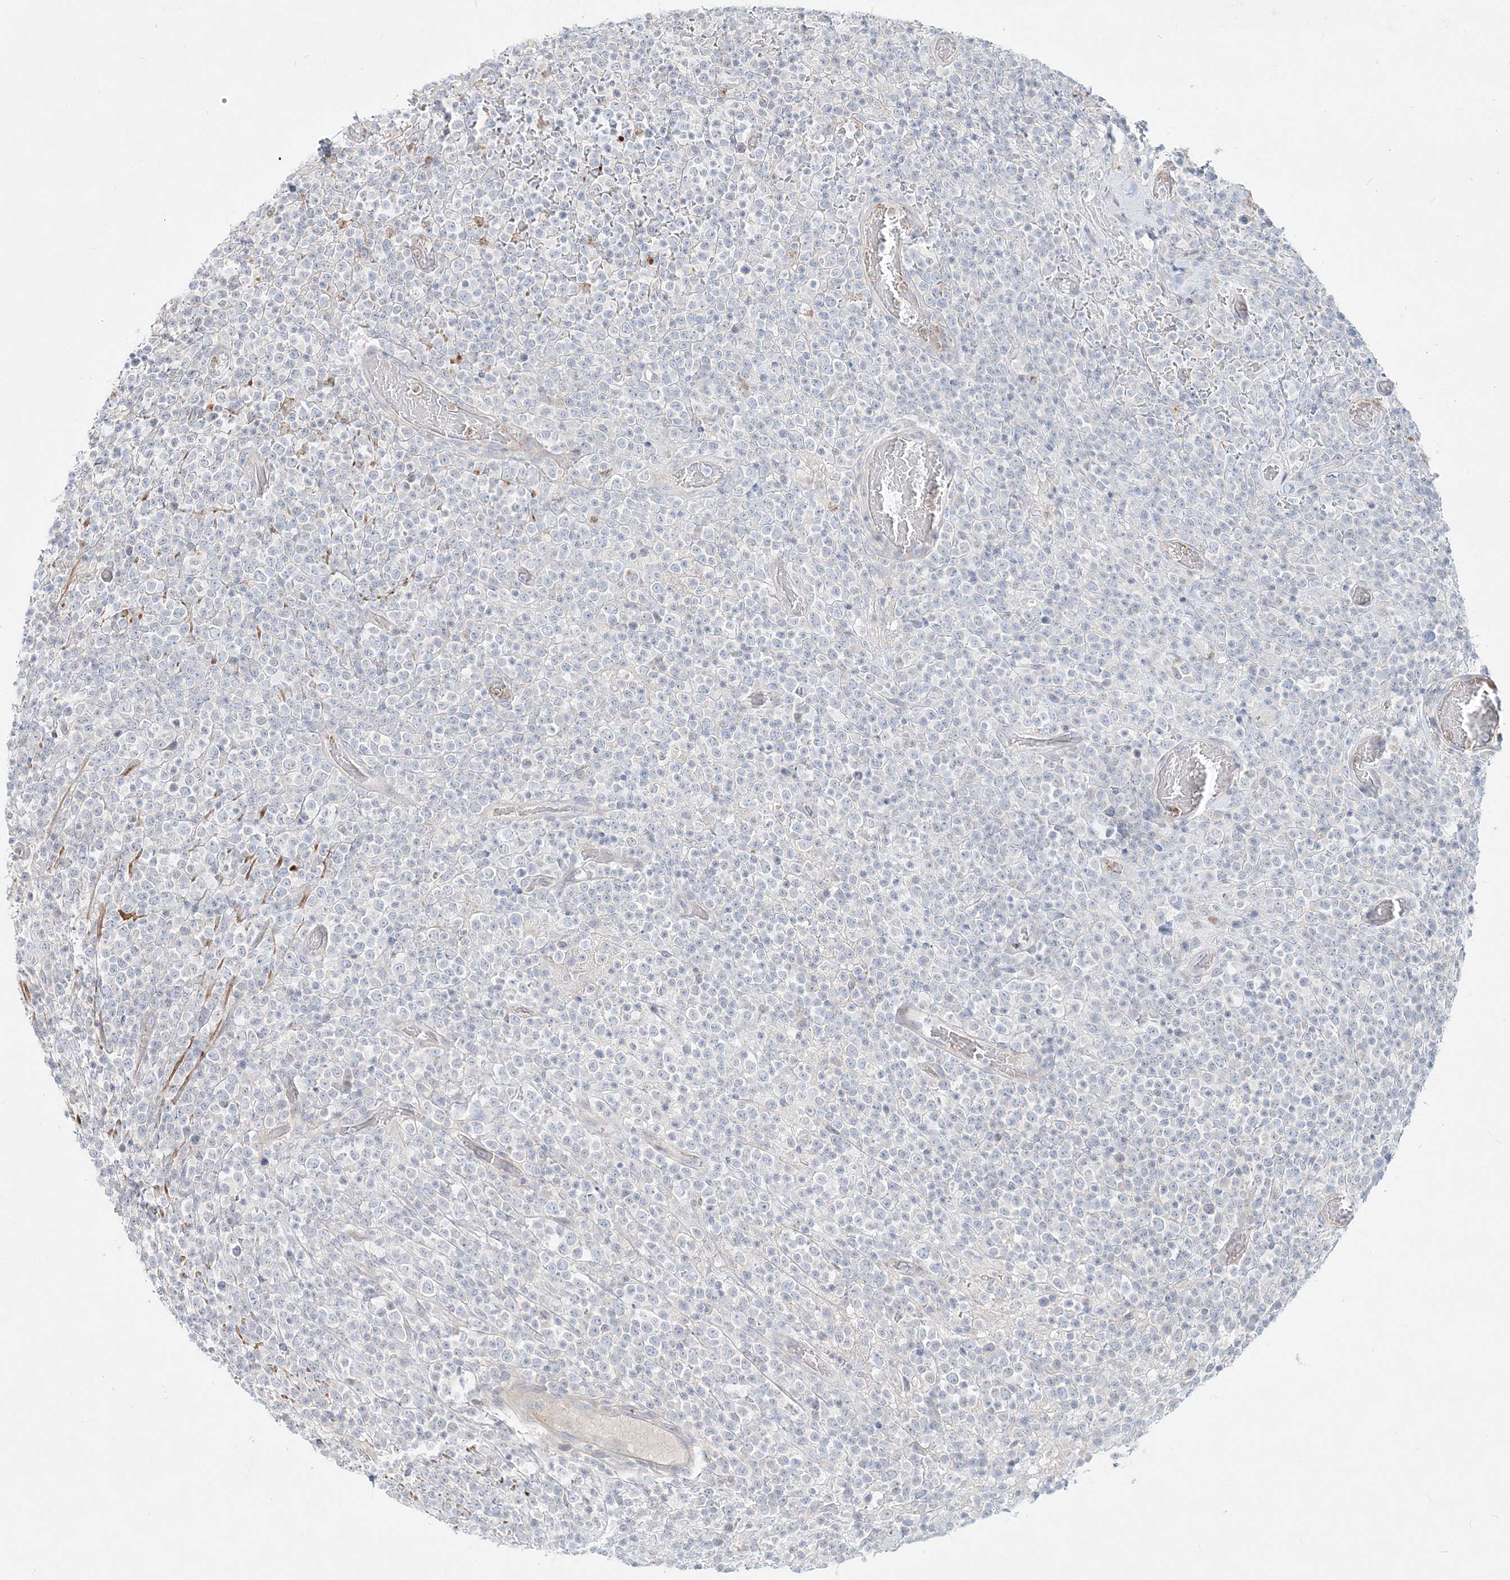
{"staining": {"intensity": "negative", "quantity": "none", "location": "none"}, "tissue": "lymphoma", "cell_type": "Tumor cells", "image_type": "cancer", "snomed": [{"axis": "morphology", "description": "Malignant lymphoma, non-Hodgkin's type, High grade"}, {"axis": "topography", "description": "Colon"}], "caption": "Tumor cells are negative for brown protein staining in high-grade malignant lymphoma, non-Hodgkin's type.", "gene": "DNAH5", "patient": {"sex": "female", "age": 53}}